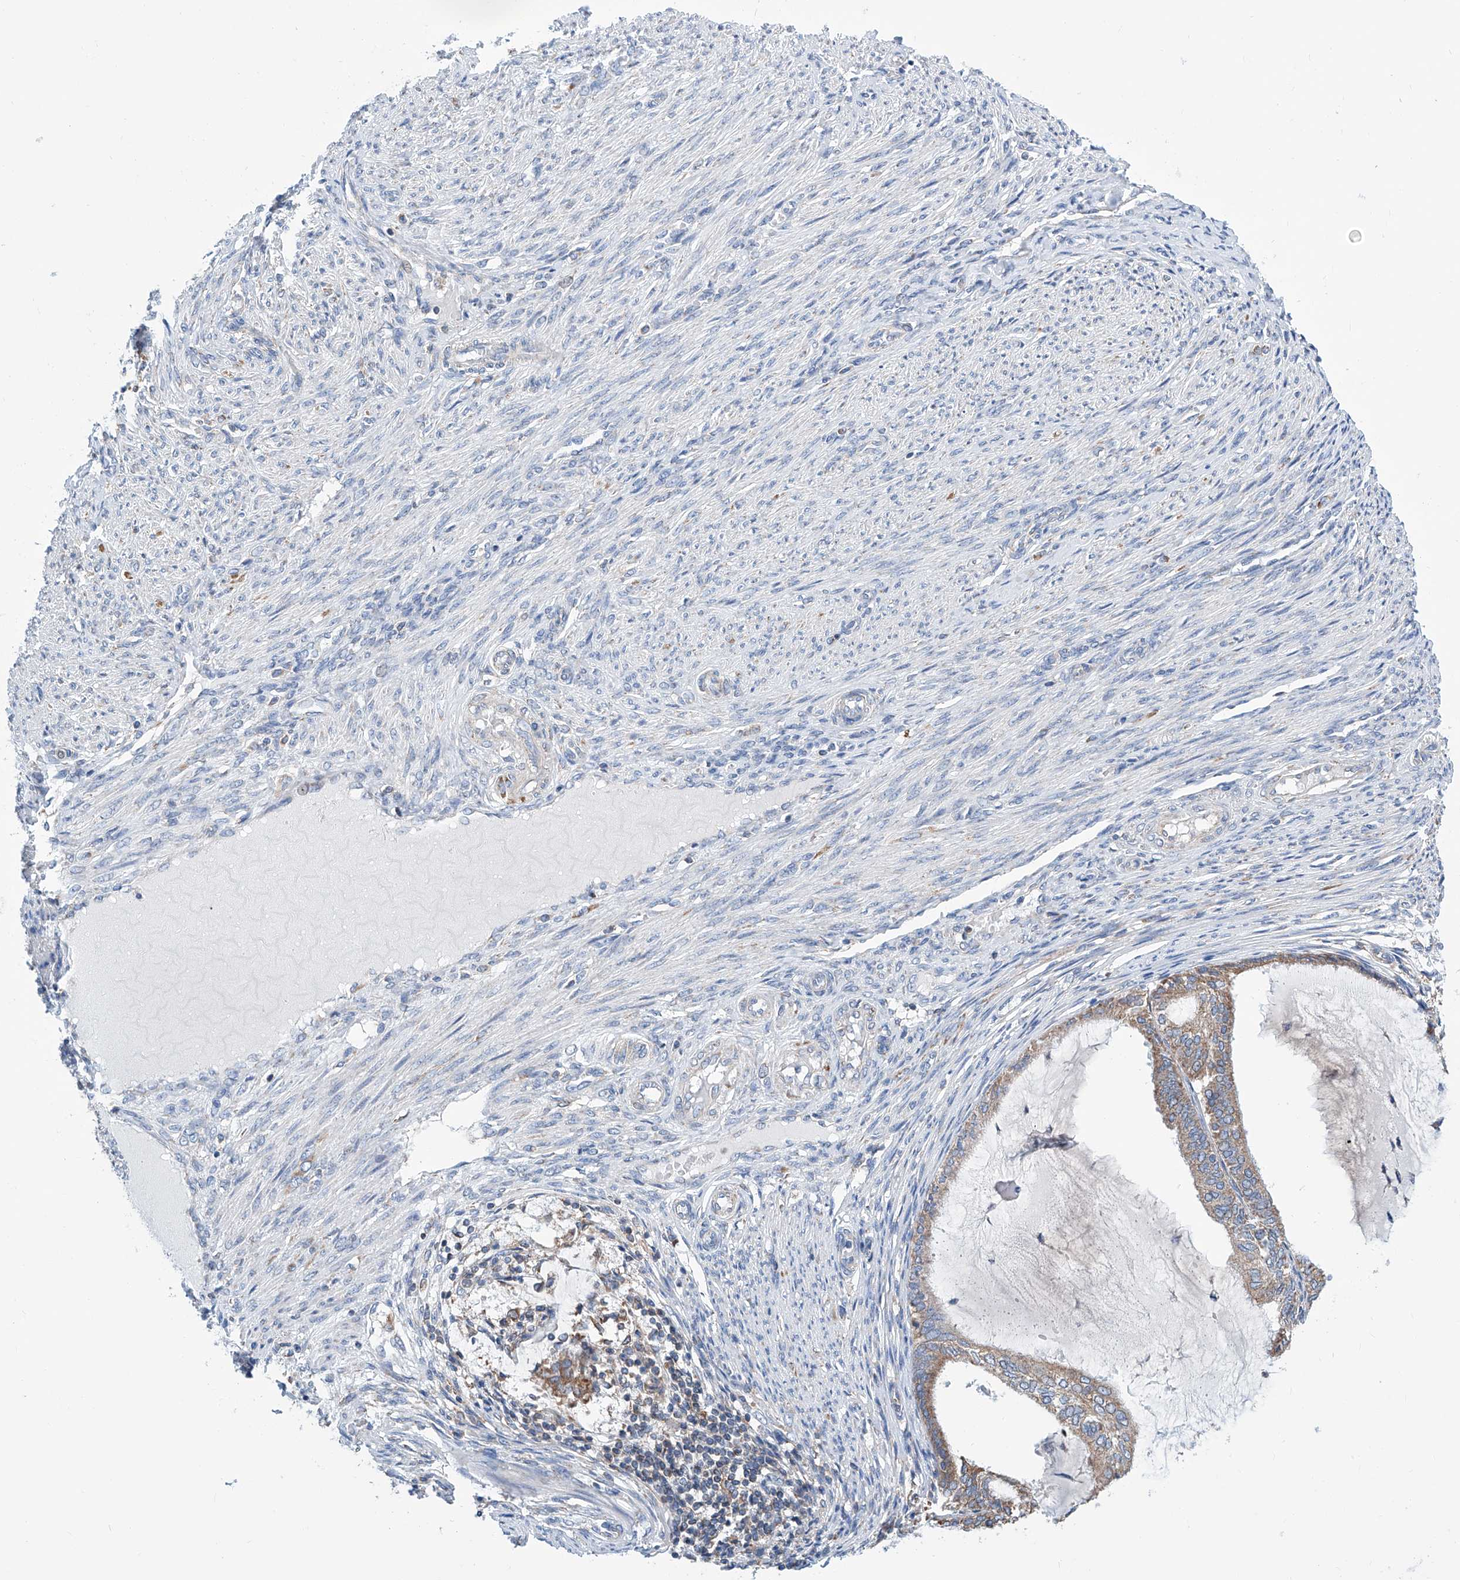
{"staining": {"intensity": "weak", "quantity": "25%-75%", "location": "cytoplasmic/membranous"}, "tissue": "endometrial cancer", "cell_type": "Tumor cells", "image_type": "cancer", "snomed": [{"axis": "morphology", "description": "Adenocarcinoma, NOS"}, {"axis": "topography", "description": "Endometrium"}], "caption": "A brown stain highlights weak cytoplasmic/membranous staining of a protein in human endometrial cancer (adenocarcinoma) tumor cells. Immunohistochemistry stains the protein of interest in brown and the nuclei are stained blue.", "gene": "MAD2L1", "patient": {"sex": "female", "age": 81}}